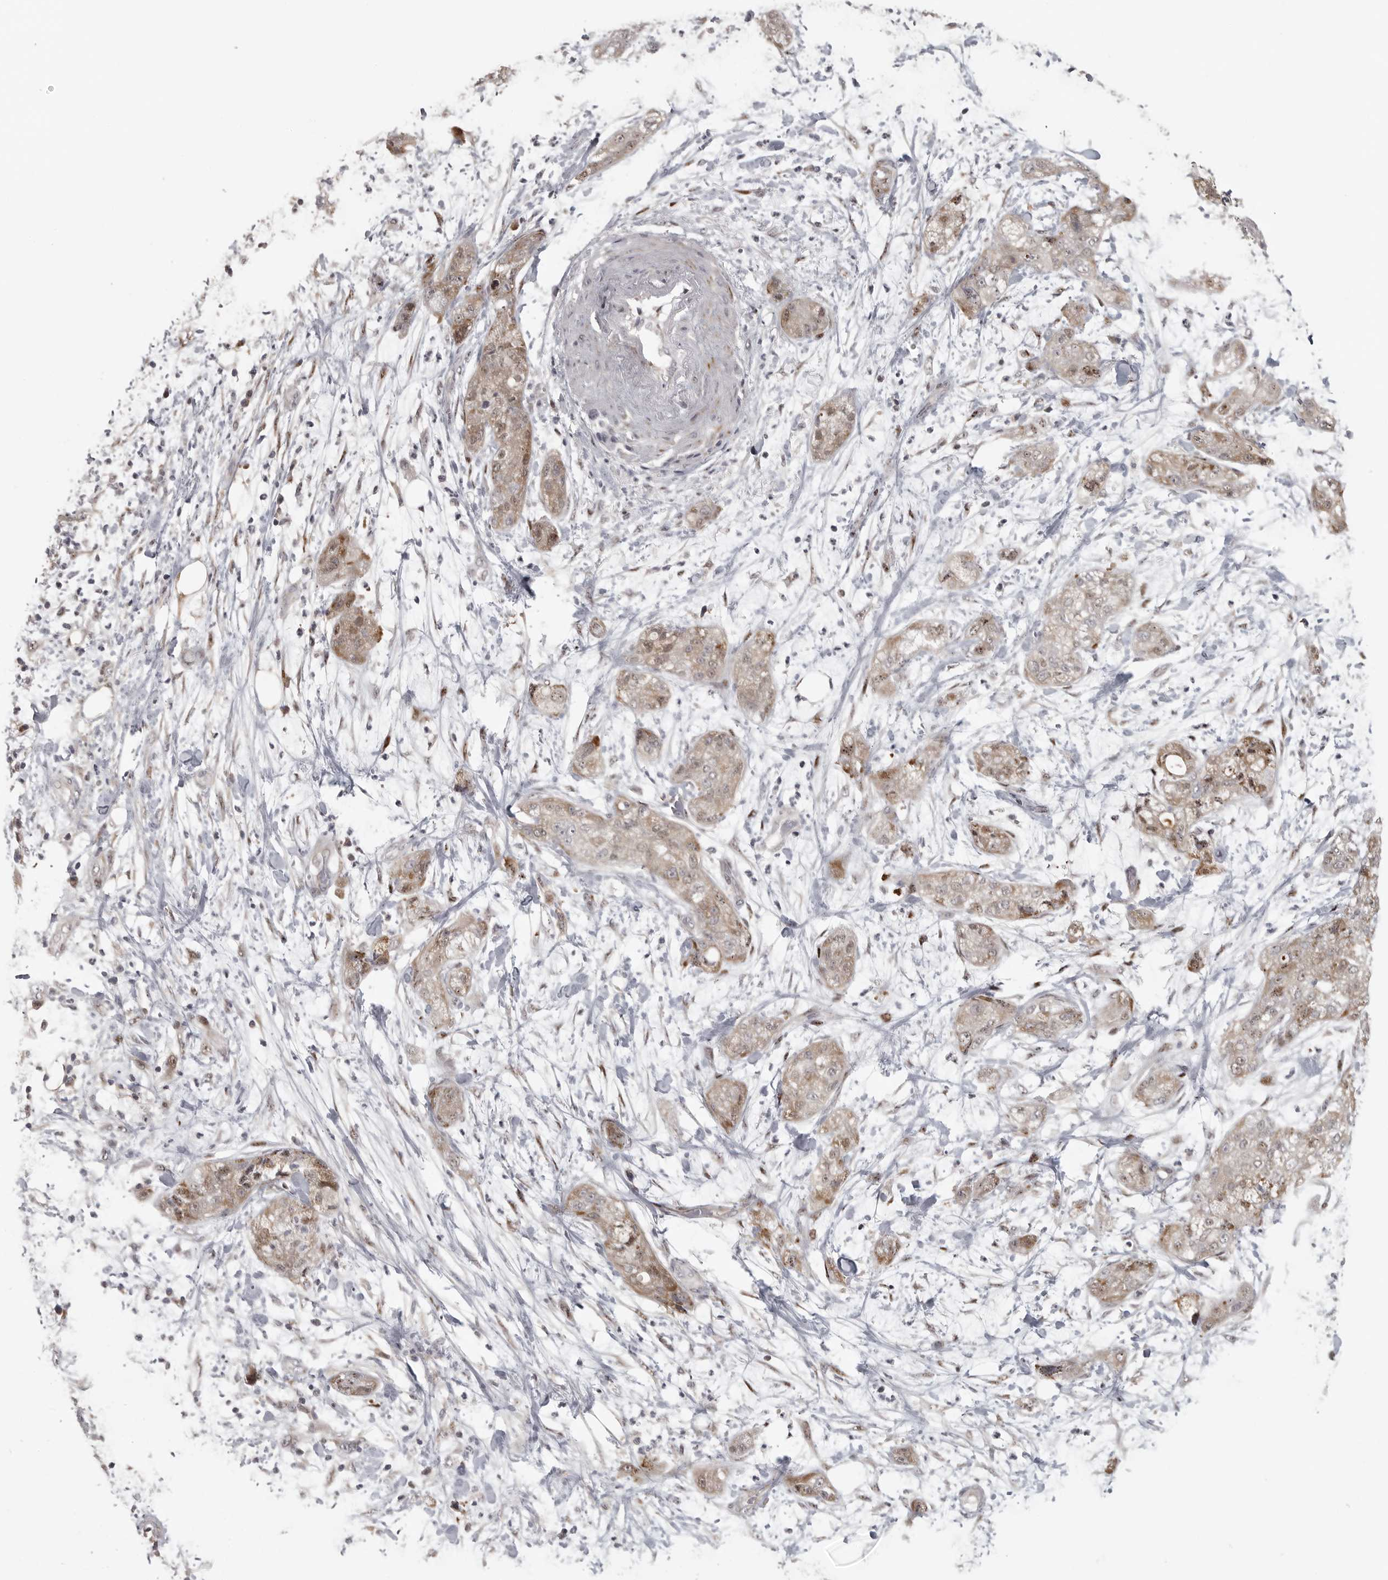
{"staining": {"intensity": "weak", "quantity": ">75%", "location": "cytoplasmic/membranous,nuclear"}, "tissue": "pancreatic cancer", "cell_type": "Tumor cells", "image_type": "cancer", "snomed": [{"axis": "morphology", "description": "Adenocarcinoma, NOS"}, {"axis": "topography", "description": "Pancreas"}], "caption": "Pancreatic cancer (adenocarcinoma) stained with immunohistochemistry (IHC) displays weak cytoplasmic/membranous and nuclear positivity in approximately >75% of tumor cells. (IHC, brightfield microscopy, high magnification).", "gene": "POLE2", "patient": {"sex": "female", "age": 78}}